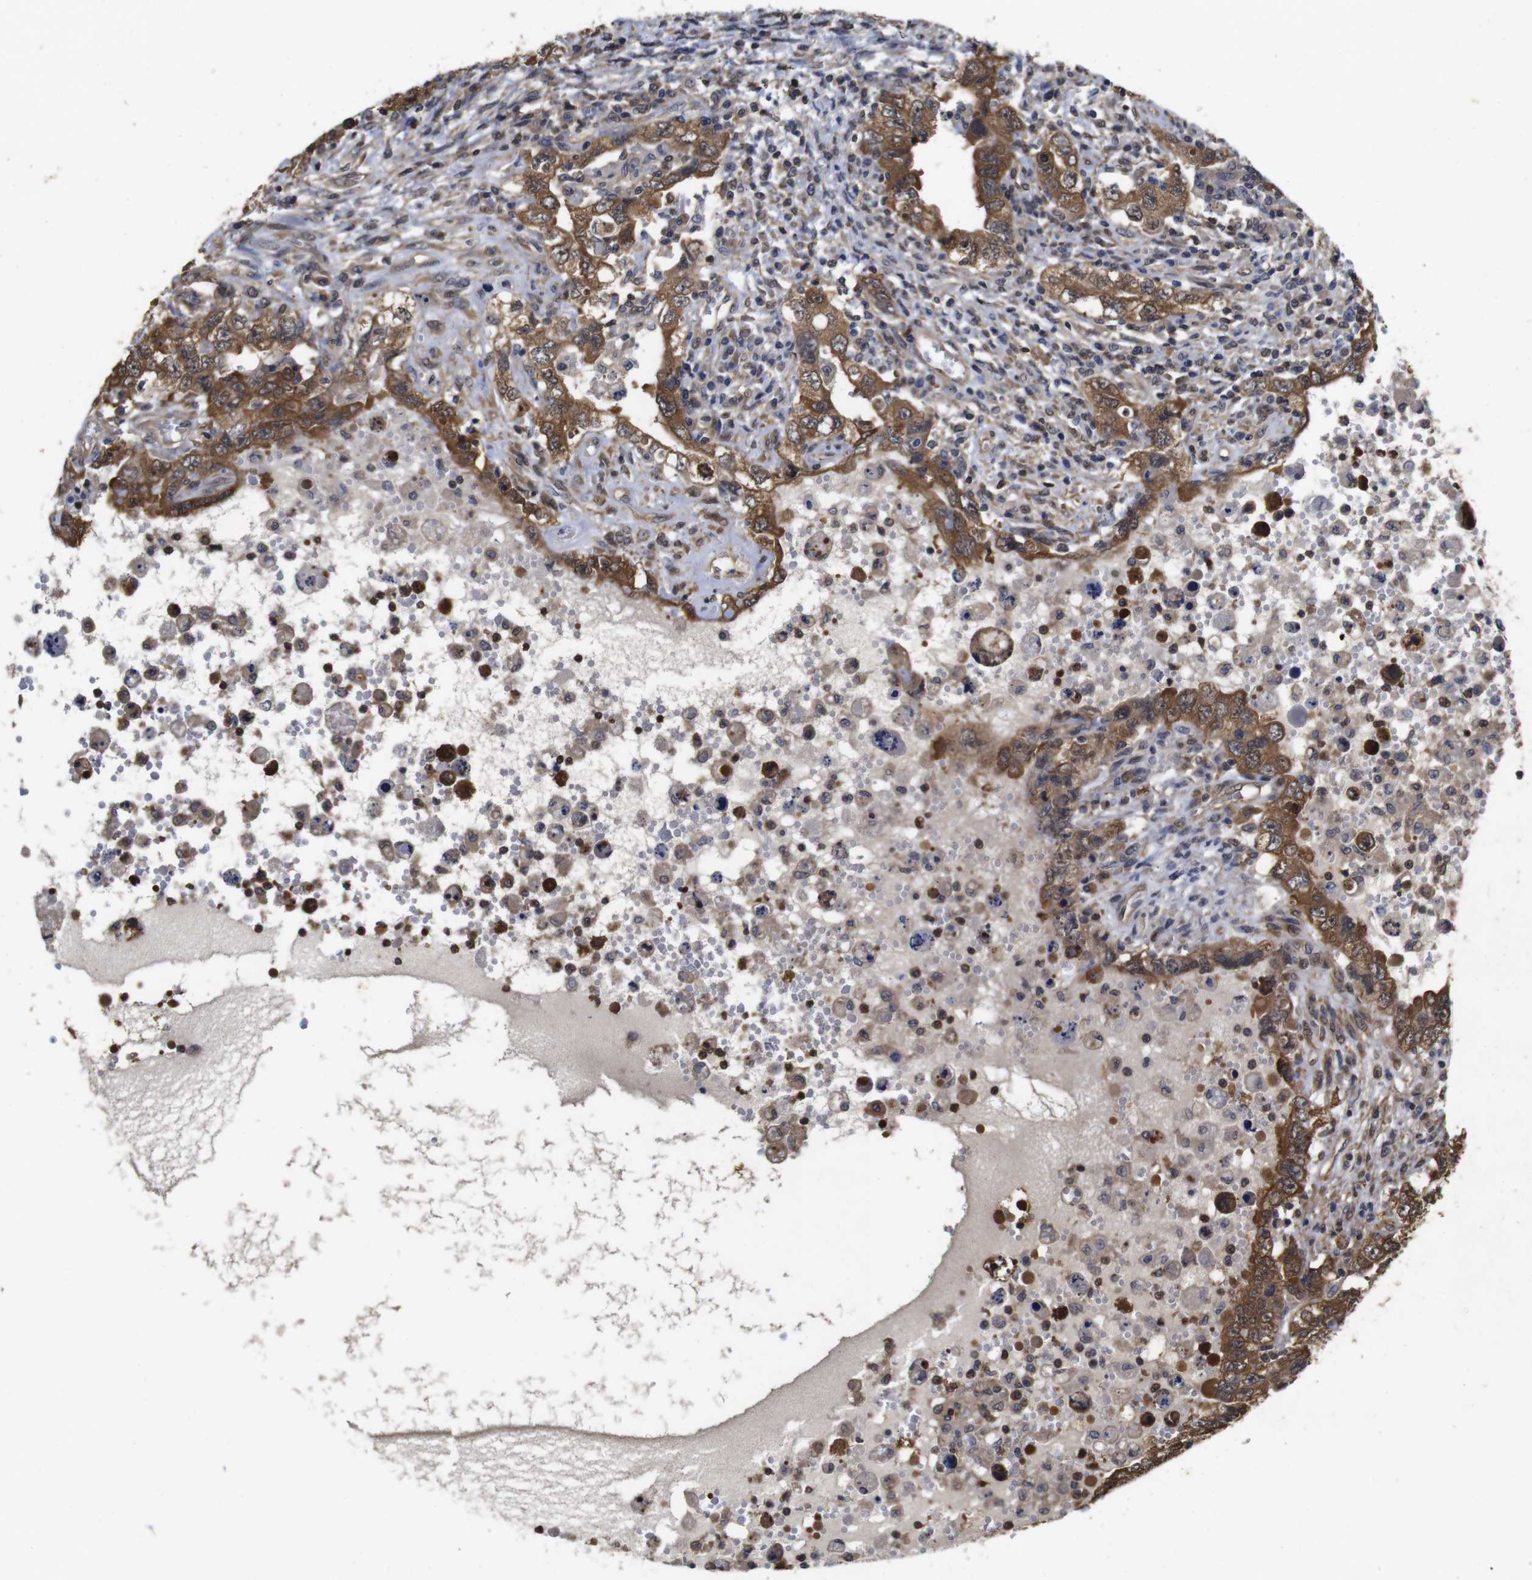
{"staining": {"intensity": "moderate", "quantity": ">75%", "location": "cytoplasmic/membranous"}, "tissue": "testis cancer", "cell_type": "Tumor cells", "image_type": "cancer", "snomed": [{"axis": "morphology", "description": "Carcinoma, Embryonal, NOS"}, {"axis": "topography", "description": "Testis"}], "caption": "IHC histopathology image of neoplastic tissue: testis embryonal carcinoma stained using immunohistochemistry (IHC) exhibits medium levels of moderate protein expression localized specifically in the cytoplasmic/membranous of tumor cells, appearing as a cytoplasmic/membranous brown color.", "gene": "SUMO3", "patient": {"sex": "male", "age": 26}}